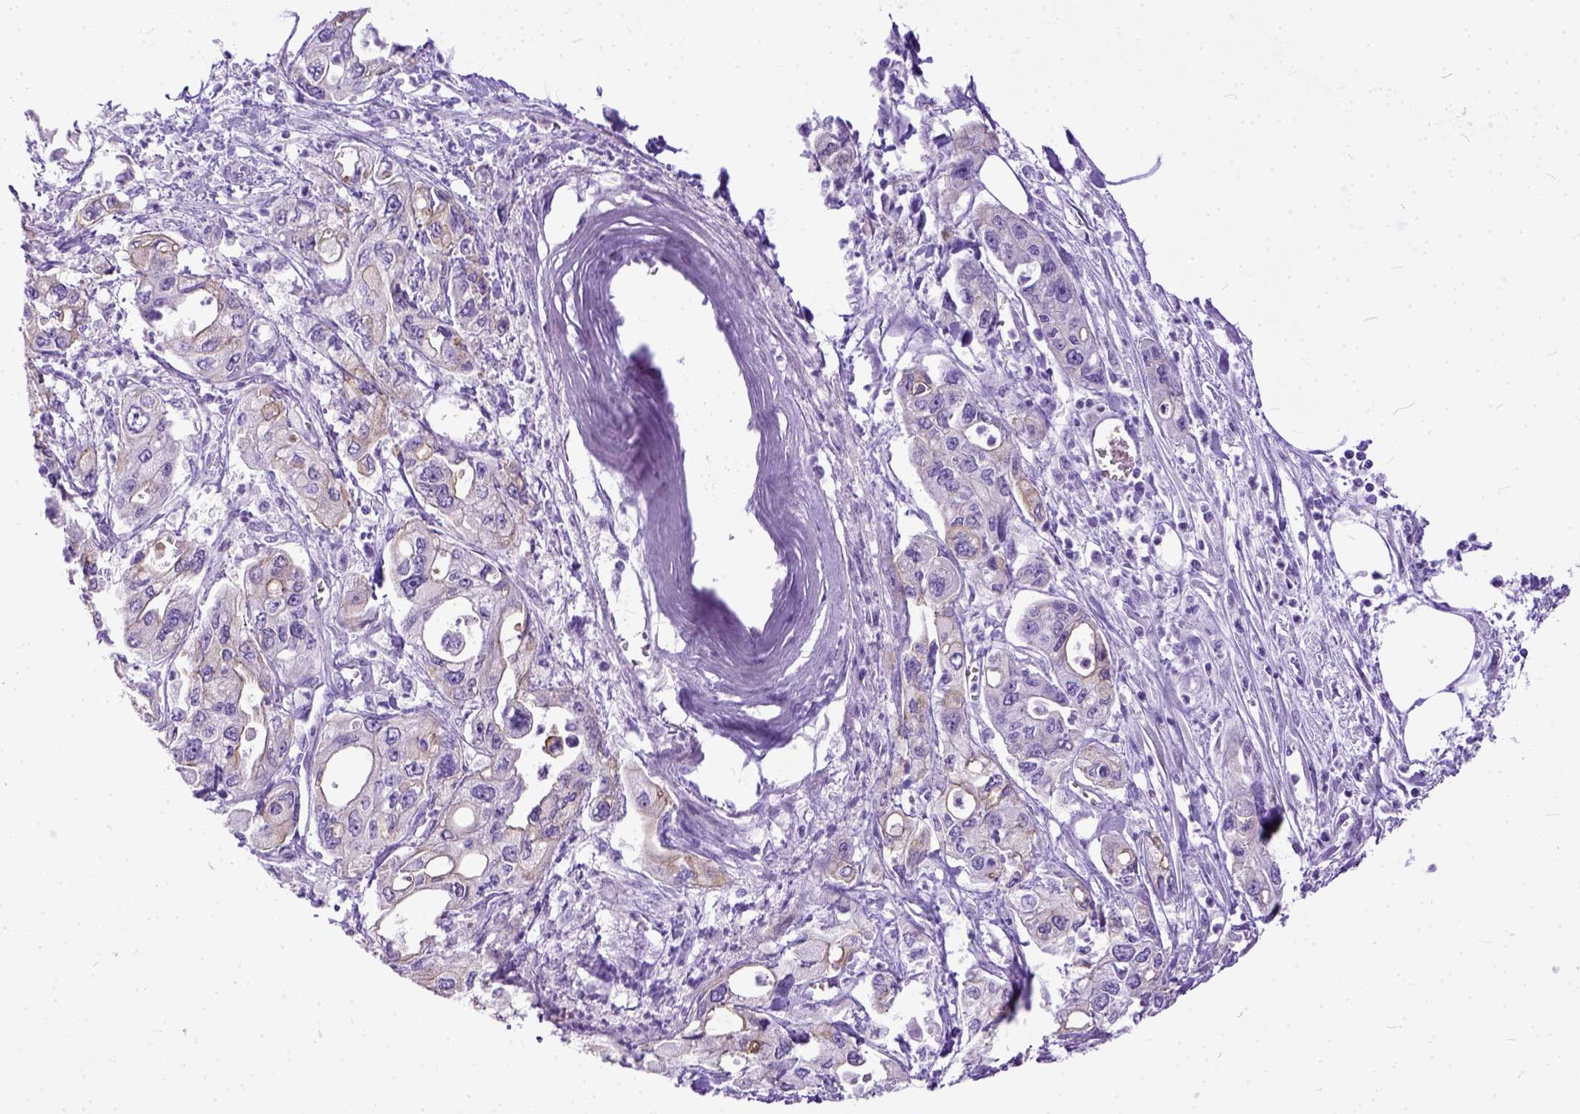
{"staining": {"intensity": "negative", "quantity": "none", "location": "none"}, "tissue": "pancreatic cancer", "cell_type": "Tumor cells", "image_type": "cancer", "snomed": [{"axis": "morphology", "description": "Adenocarcinoma, NOS"}, {"axis": "topography", "description": "Pancreas"}], "caption": "Micrograph shows no protein positivity in tumor cells of adenocarcinoma (pancreatic) tissue. (Stains: DAB IHC with hematoxylin counter stain, Microscopy: brightfield microscopy at high magnification).", "gene": "PPL", "patient": {"sex": "male", "age": 70}}